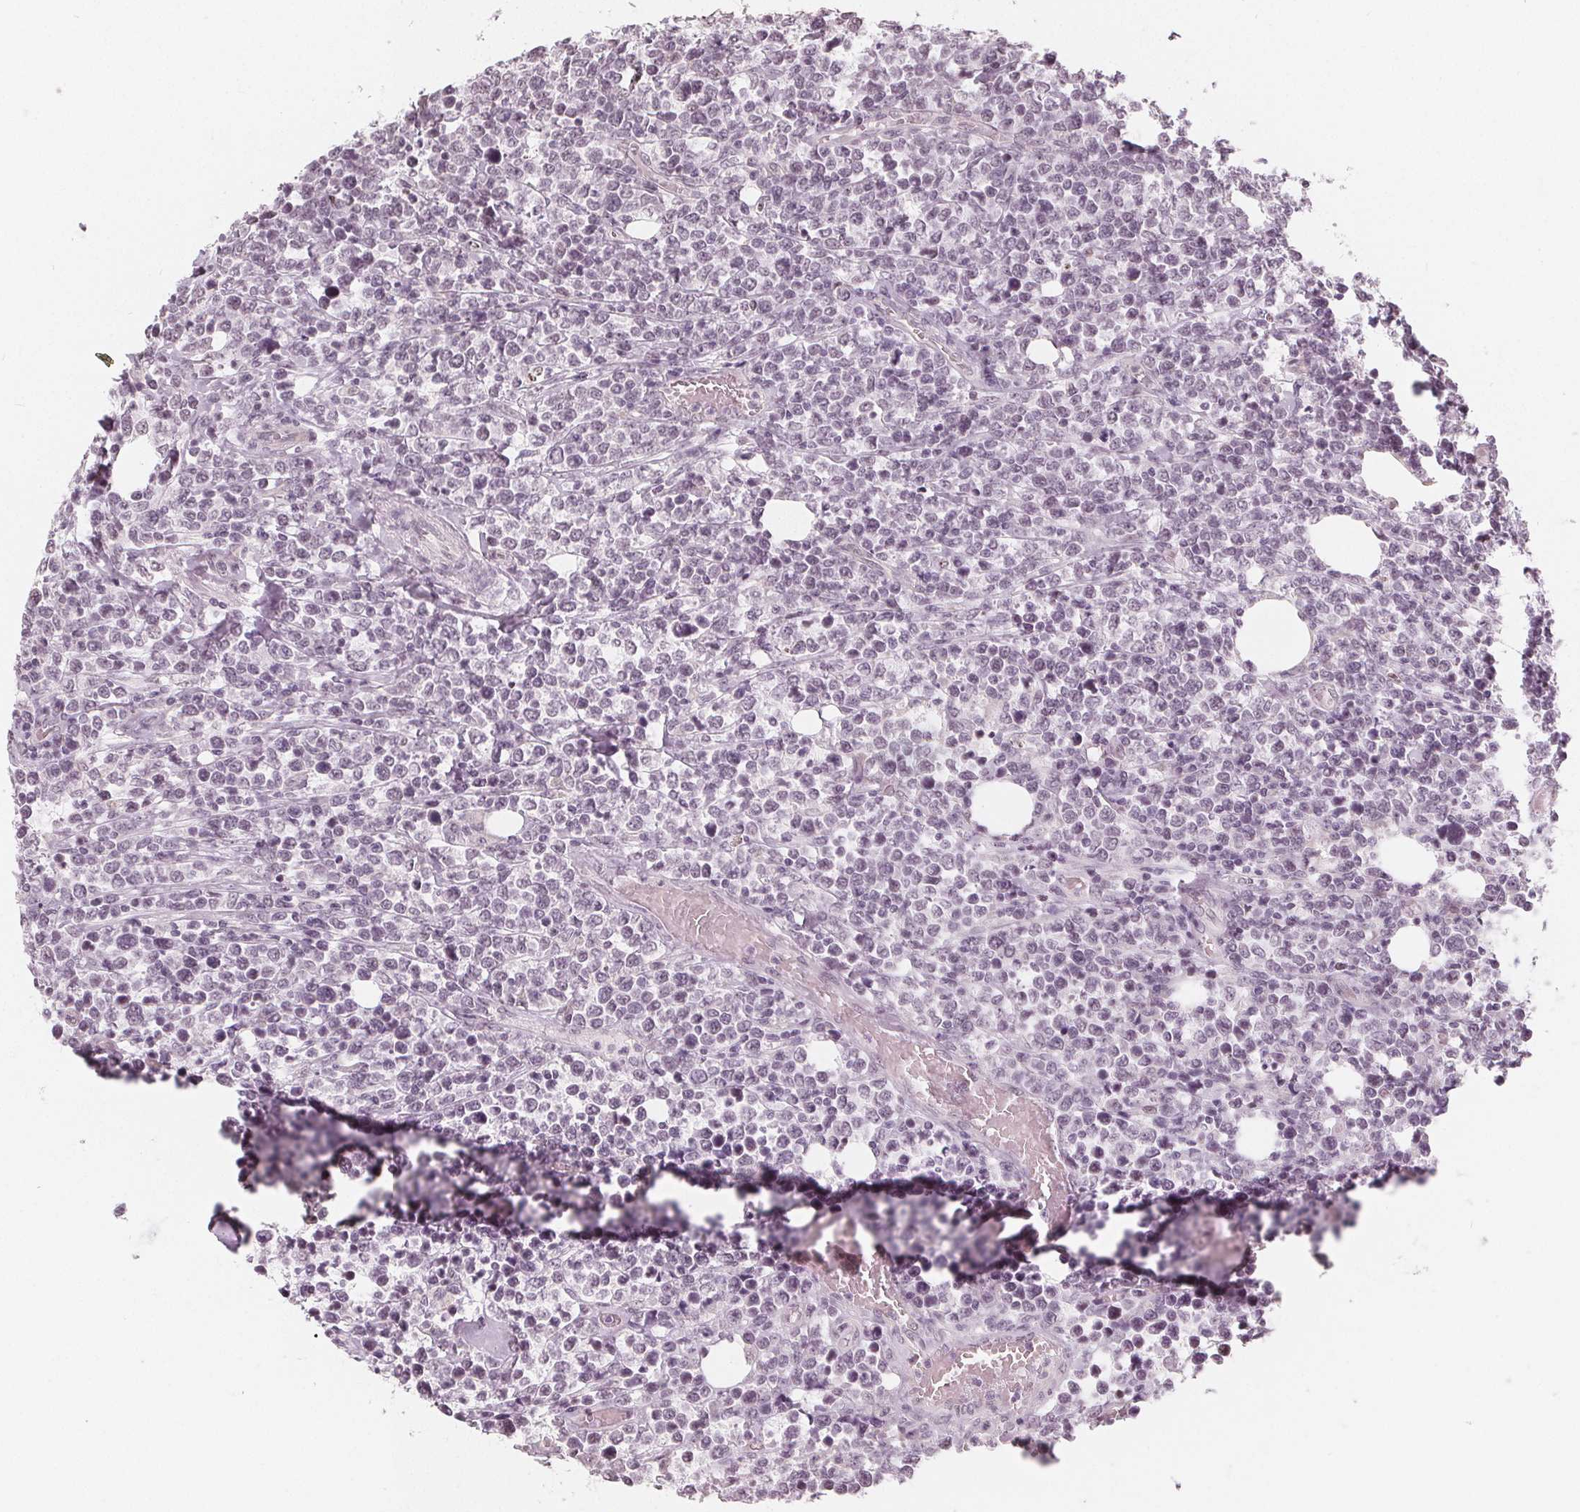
{"staining": {"intensity": "negative", "quantity": "none", "location": "none"}, "tissue": "lymphoma", "cell_type": "Tumor cells", "image_type": "cancer", "snomed": [{"axis": "morphology", "description": "Malignant lymphoma, non-Hodgkin's type, High grade"}, {"axis": "topography", "description": "Soft tissue"}], "caption": "Immunohistochemistry micrograph of neoplastic tissue: lymphoma stained with DAB (3,3'-diaminobenzidine) displays no significant protein staining in tumor cells.", "gene": "NUP210L", "patient": {"sex": "female", "age": 56}}